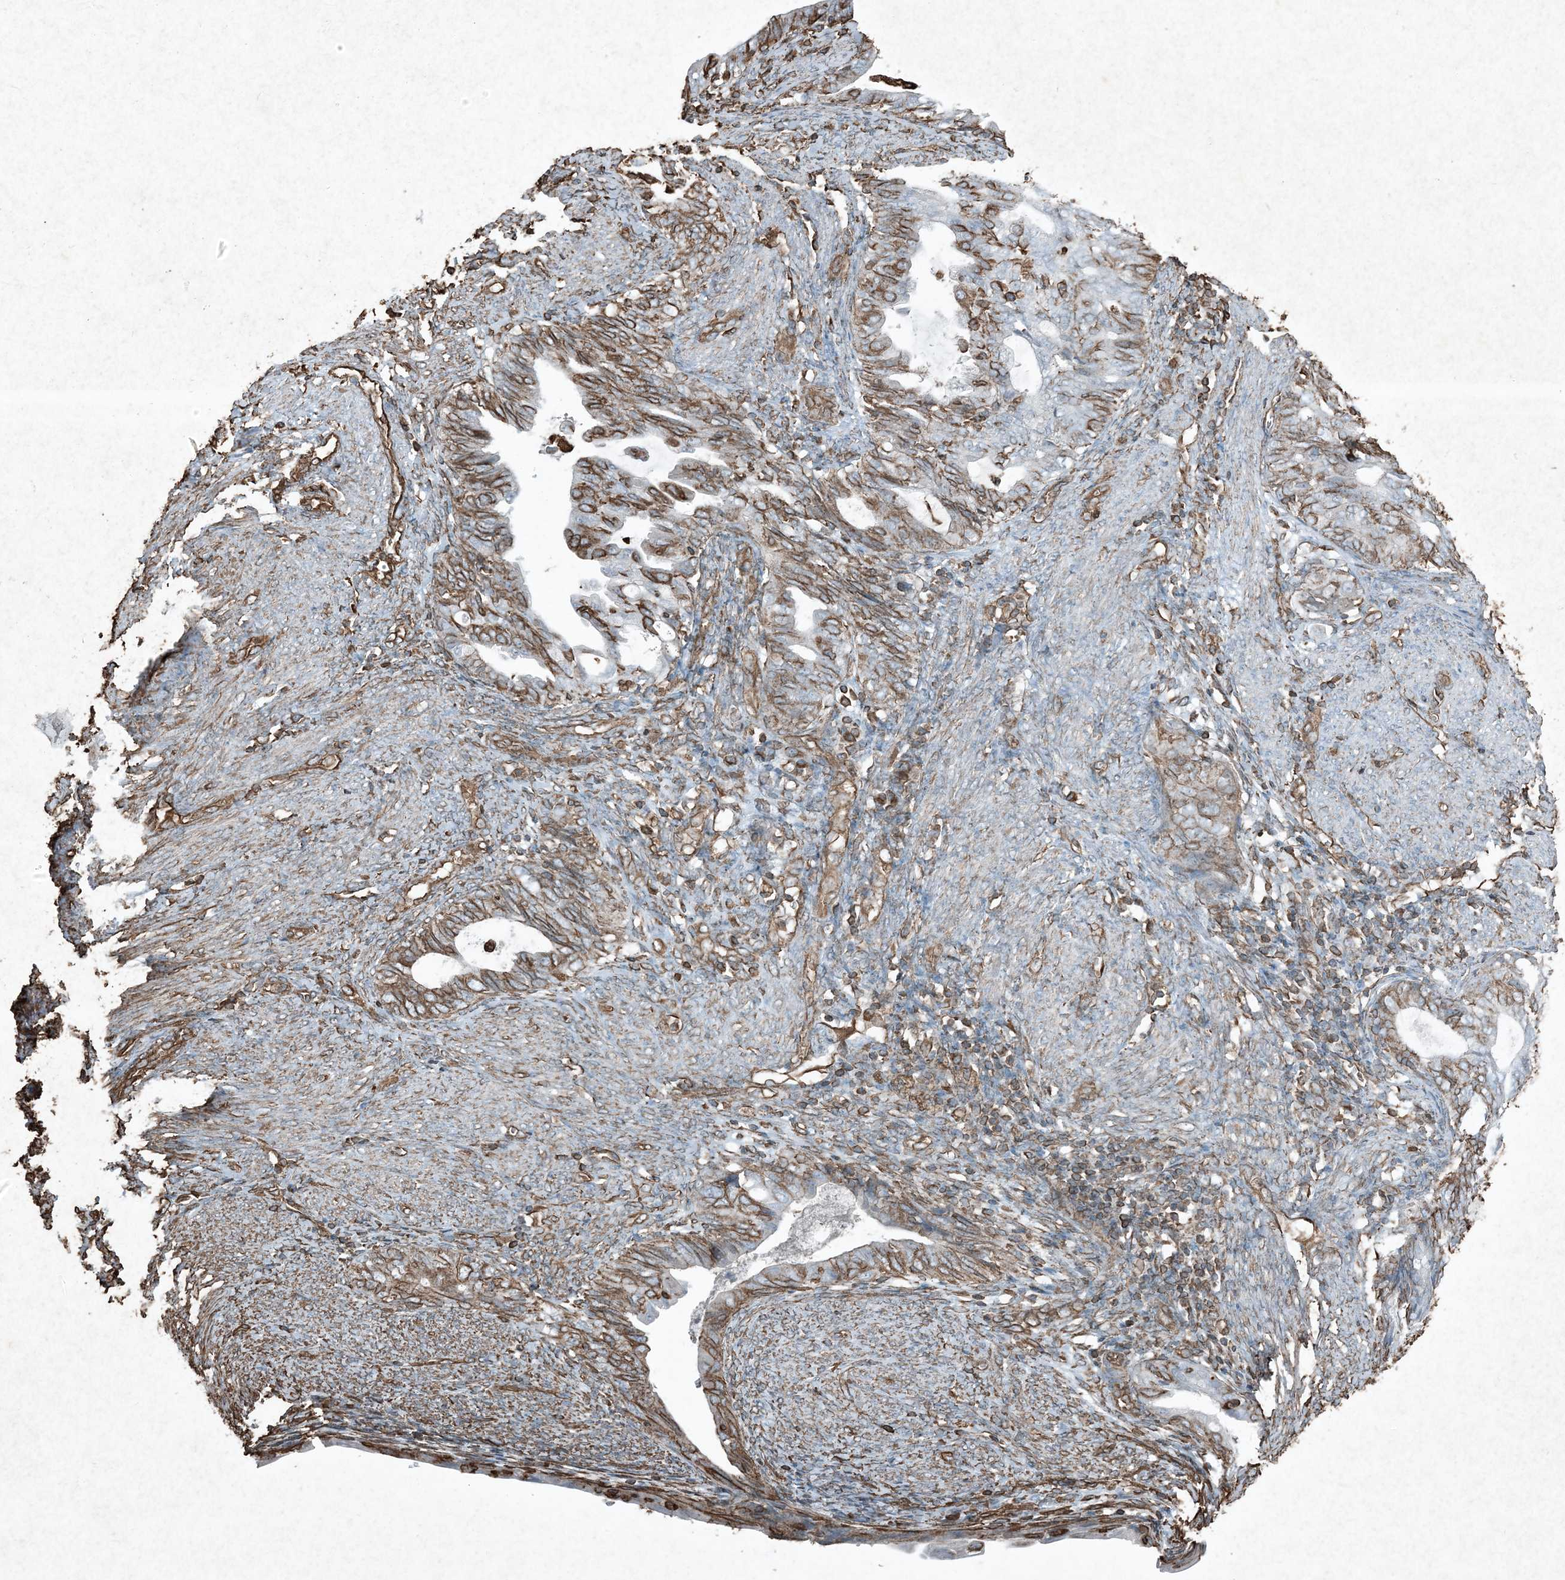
{"staining": {"intensity": "moderate", "quantity": ">75%", "location": "cytoplasmic/membranous"}, "tissue": "endometrial cancer", "cell_type": "Tumor cells", "image_type": "cancer", "snomed": [{"axis": "morphology", "description": "Adenocarcinoma, NOS"}, {"axis": "topography", "description": "Endometrium"}], "caption": "A high-resolution image shows immunohistochemistry (IHC) staining of adenocarcinoma (endometrial), which exhibits moderate cytoplasmic/membranous staining in approximately >75% of tumor cells.", "gene": "RYK", "patient": {"sex": "female", "age": 86}}